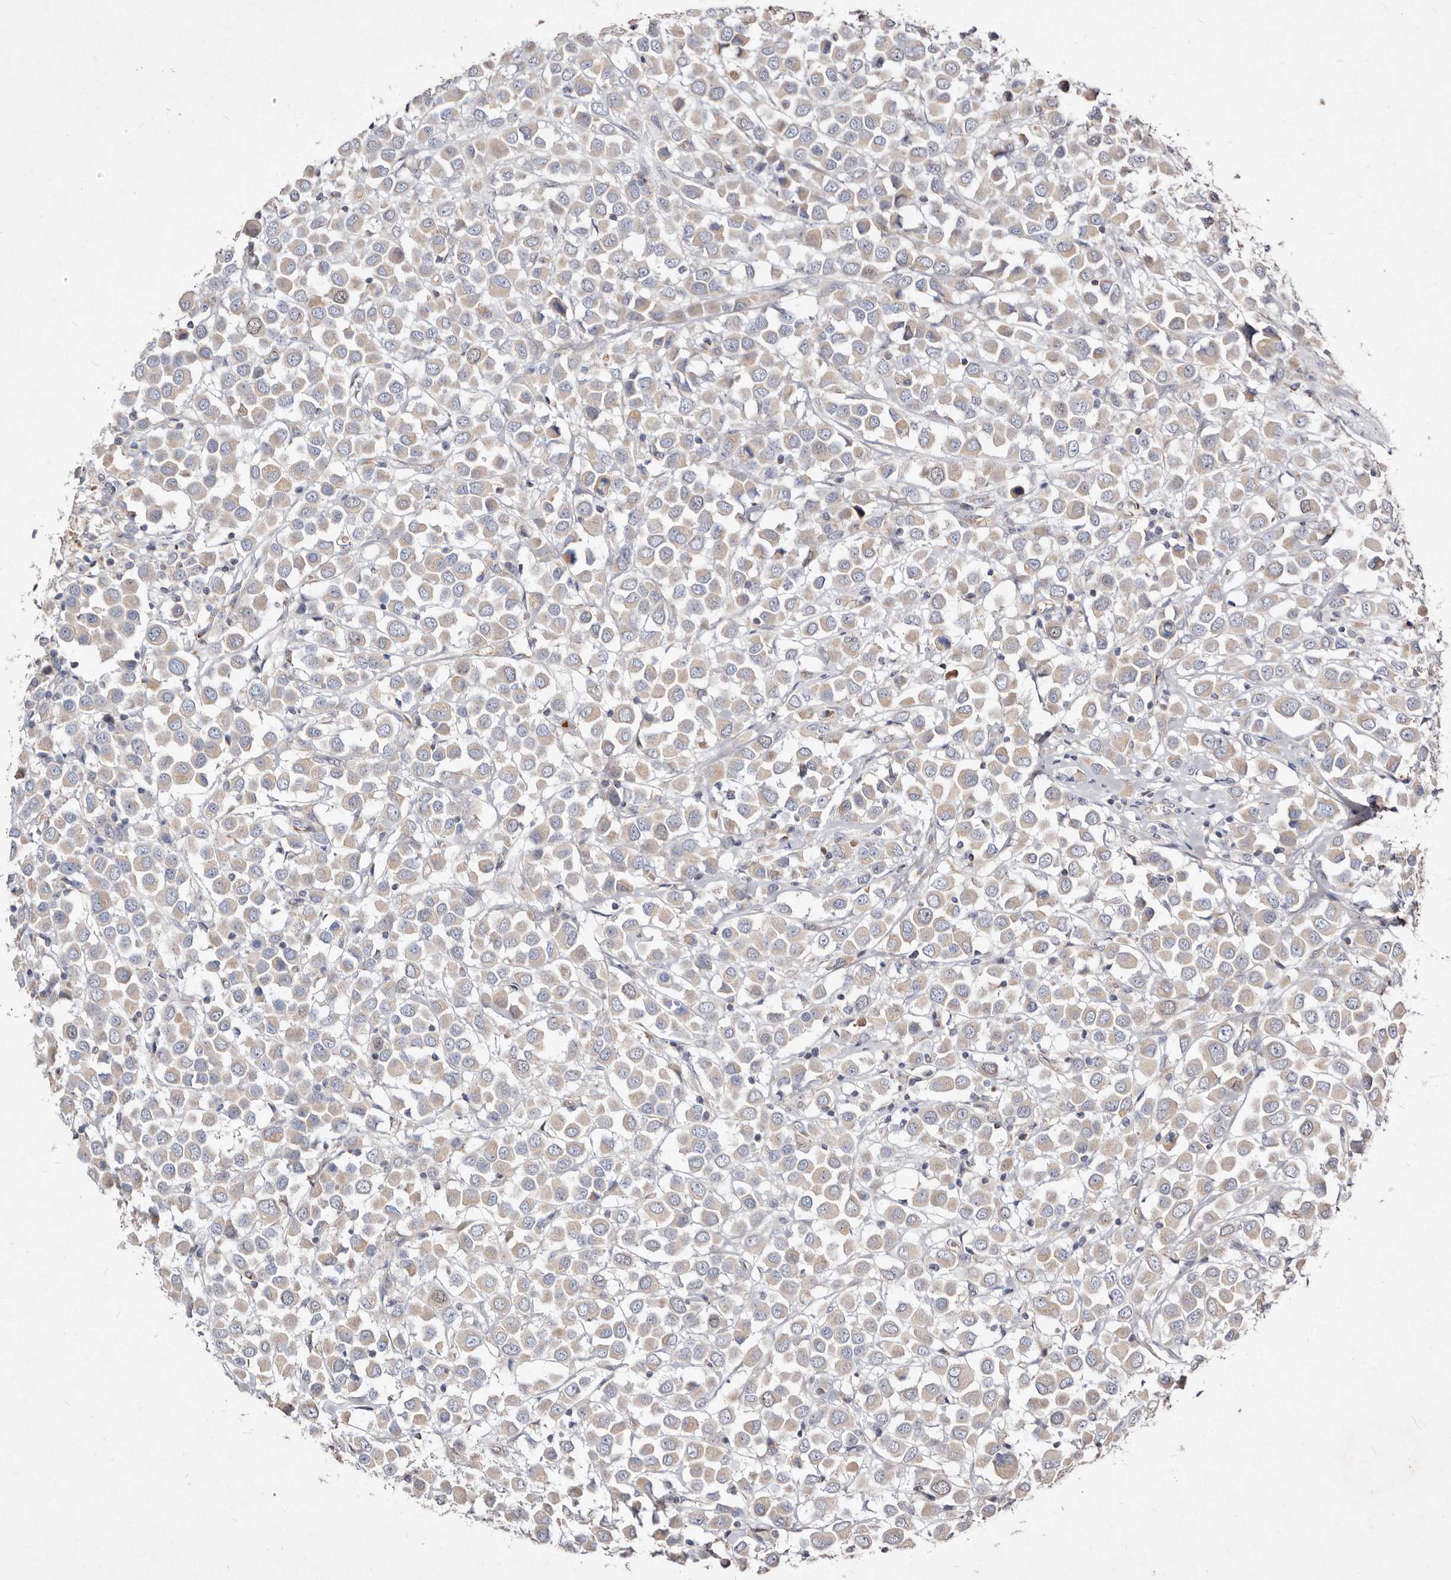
{"staining": {"intensity": "weak", "quantity": "<25%", "location": "cytoplasmic/membranous"}, "tissue": "breast cancer", "cell_type": "Tumor cells", "image_type": "cancer", "snomed": [{"axis": "morphology", "description": "Duct carcinoma"}, {"axis": "topography", "description": "Breast"}], "caption": "Intraductal carcinoma (breast) stained for a protein using immunohistochemistry (IHC) displays no positivity tumor cells.", "gene": "SLC25A20", "patient": {"sex": "female", "age": 61}}